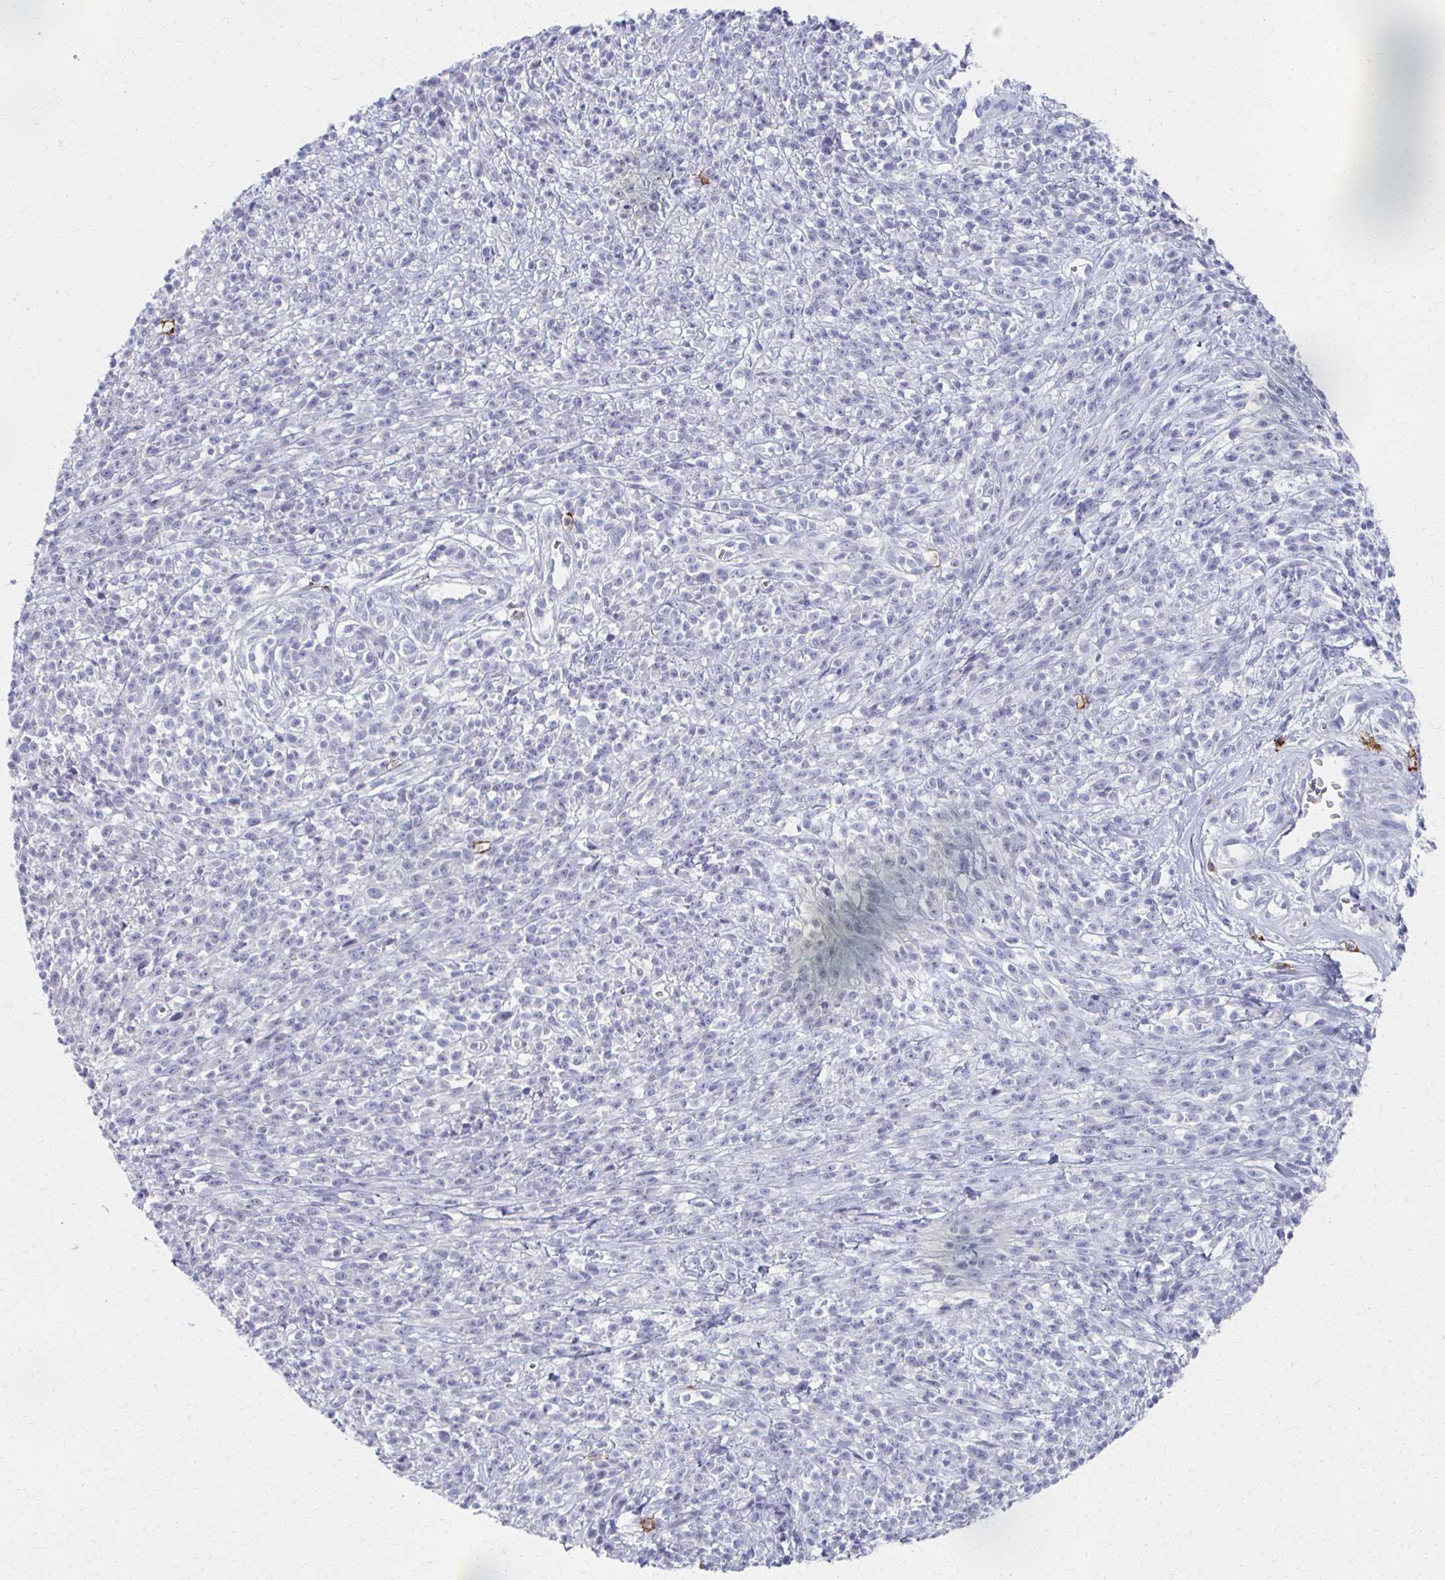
{"staining": {"intensity": "negative", "quantity": "none", "location": "none"}, "tissue": "melanoma", "cell_type": "Tumor cells", "image_type": "cancer", "snomed": [{"axis": "morphology", "description": "Malignant melanoma, NOS"}, {"axis": "topography", "description": "Skin"}, {"axis": "topography", "description": "Skin of trunk"}], "caption": "High power microscopy histopathology image of an IHC micrograph of melanoma, revealing no significant positivity in tumor cells.", "gene": "MS4A2", "patient": {"sex": "male", "age": 74}}